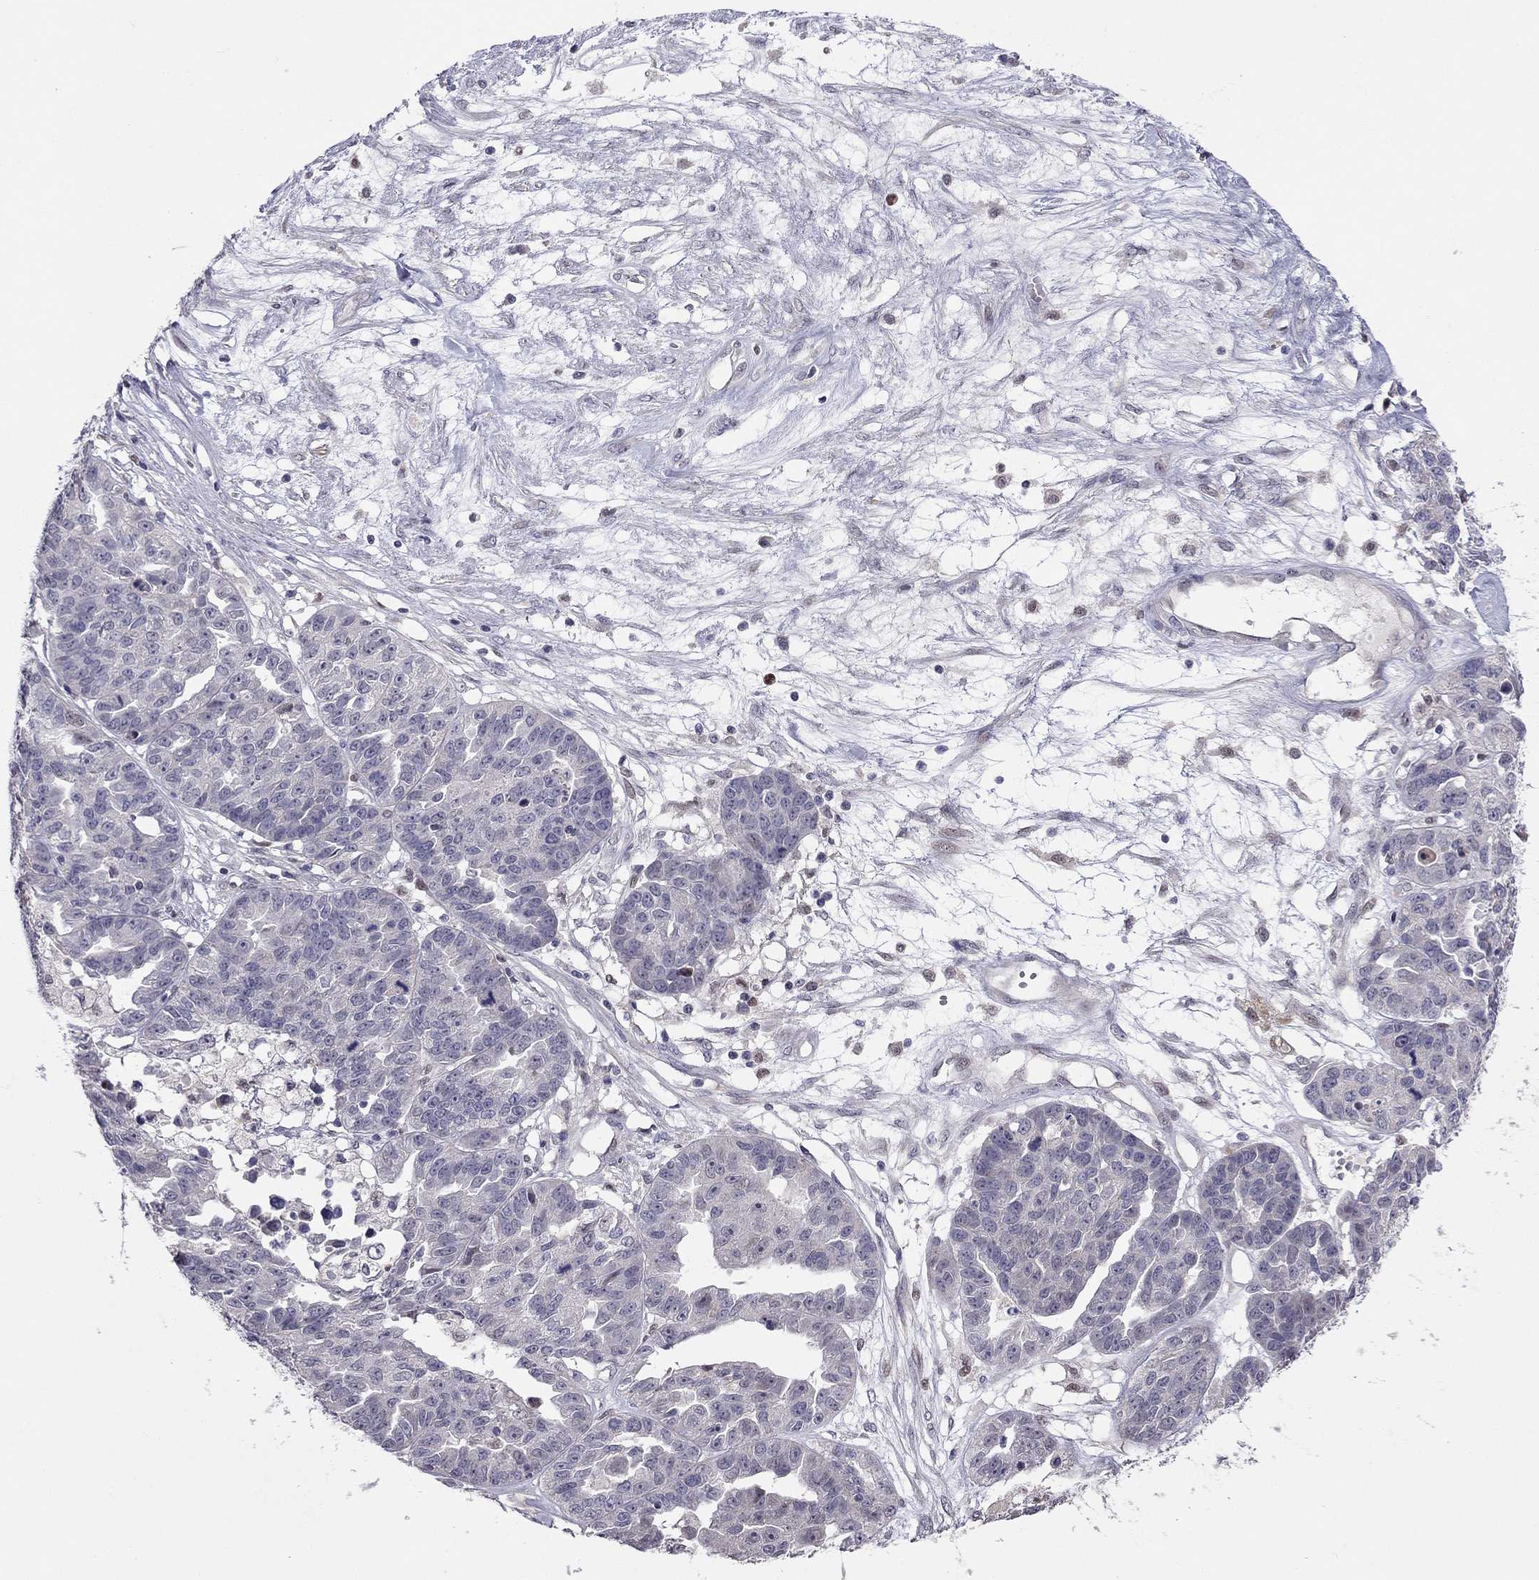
{"staining": {"intensity": "negative", "quantity": "none", "location": "none"}, "tissue": "ovarian cancer", "cell_type": "Tumor cells", "image_type": "cancer", "snomed": [{"axis": "morphology", "description": "Cystadenocarcinoma, serous, NOS"}, {"axis": "topography", "description": "Ovary"}], "caption": "Immunohistochemistry image of neoplastic tissue: human ovarian cancer stained with DAB (3,3'-diaminobenzidine) demonstrates no significant protein positivity in tumor cells.", "gene": "LRRC39", "patient": {"sex": "female", "age": 87}}